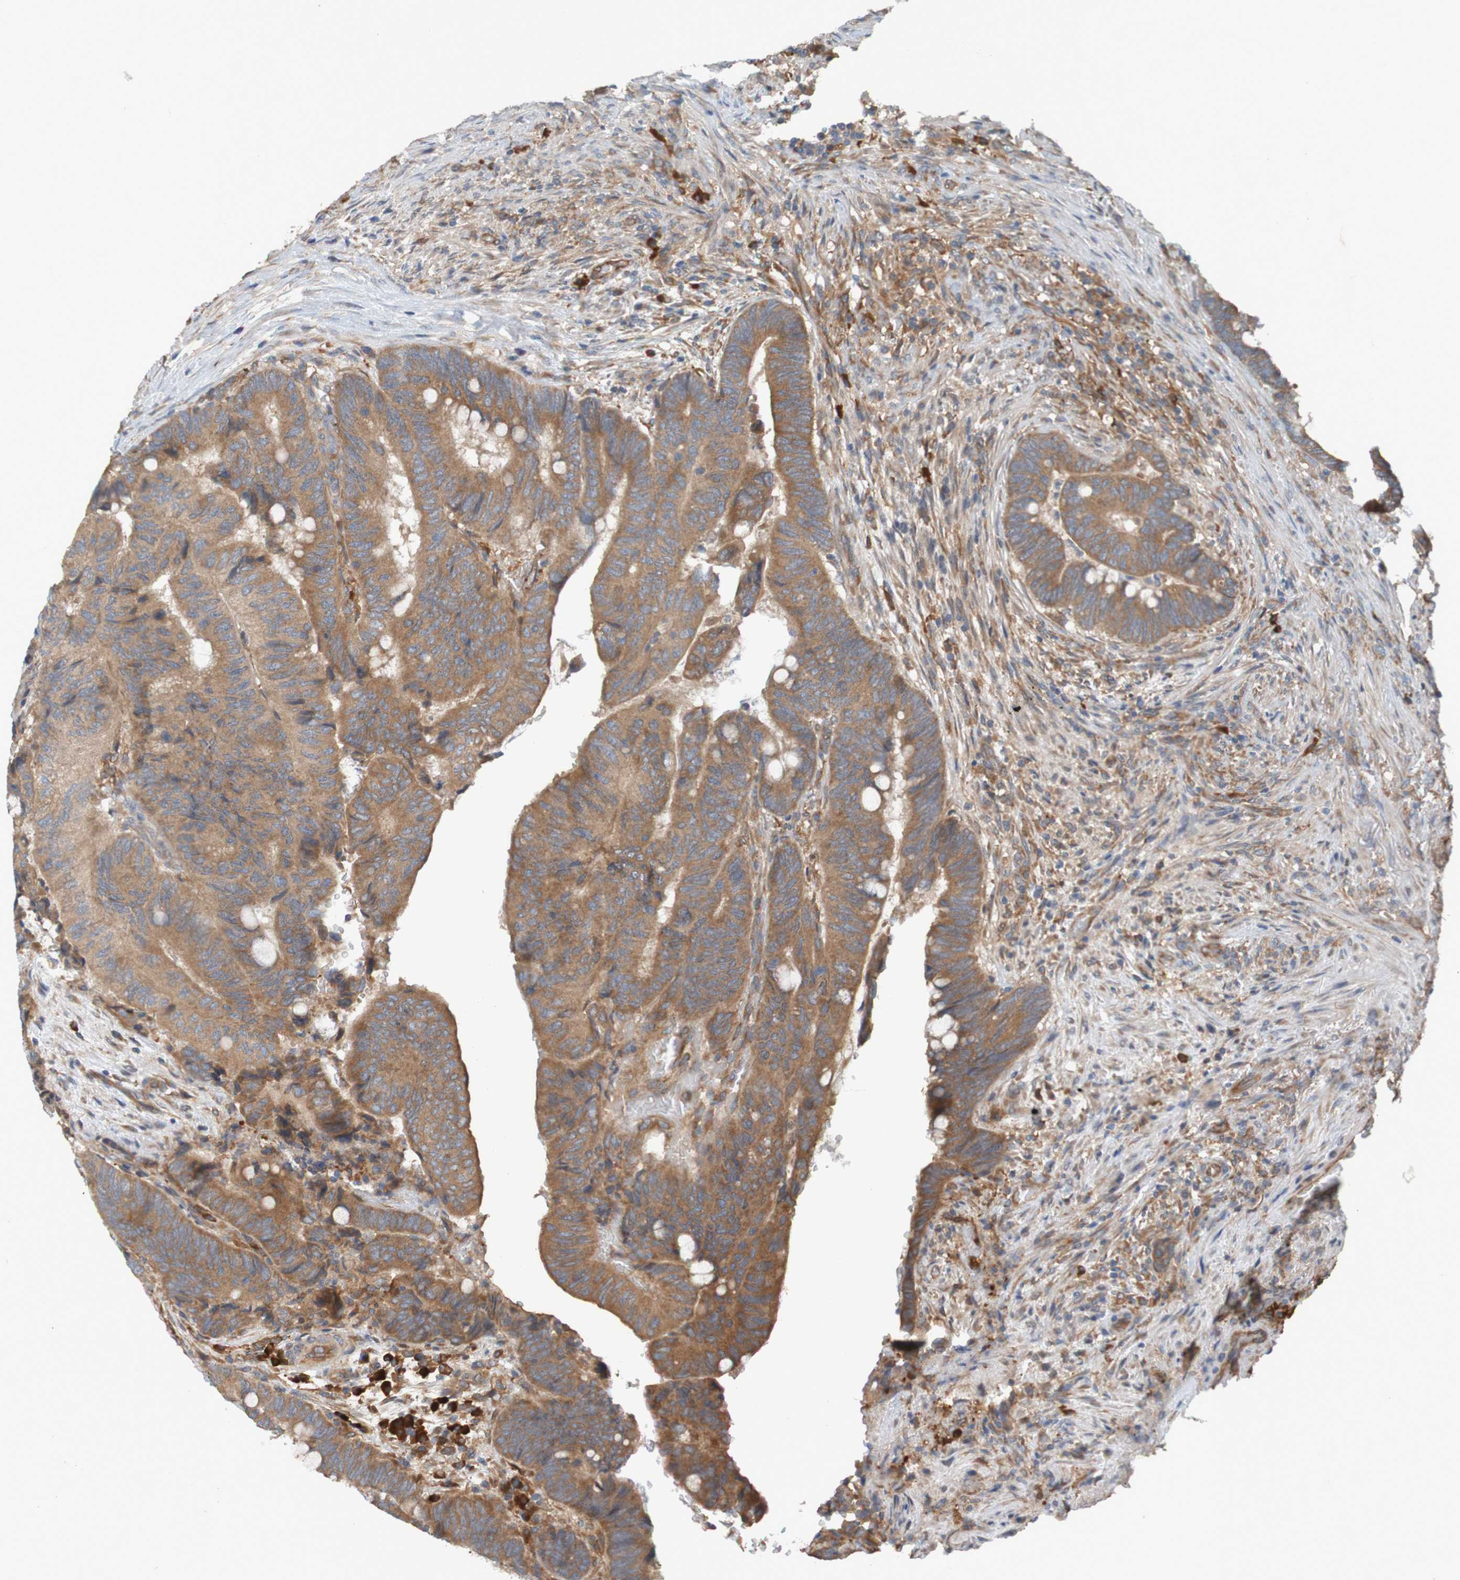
{"staining": {"intensity": "moderate", "quantity": ">75%", "location": "cytoplasmic/membranous"}, "tissue": "colorectal cancer", "cell_type": "Tumor cells", "image_type": "cancer", "snomed": [{"axis": "morphology", "description": "Normal tissue, NOS"}, {"axis": "morphology", "description": "Adenocarcinoma, NOS"}, {"axis": "topography", "description": "Rectum"}, {"axis": "topography", "description": "Peripheral nerve tissue"}], "caption": "Immunohistochemistry (IHC) of human colorectal adenocarcinoma displays medium levels of moderate cytoplasmic/membranous positivity in about >75% of tumor cells. The staining is performed using DAB brown chromogen to label protein expression. The nuclei are counter-stained blue using hematoxylin.", "gene": "DNAJC4", "patient": {"sex": "male", "age": 92}}